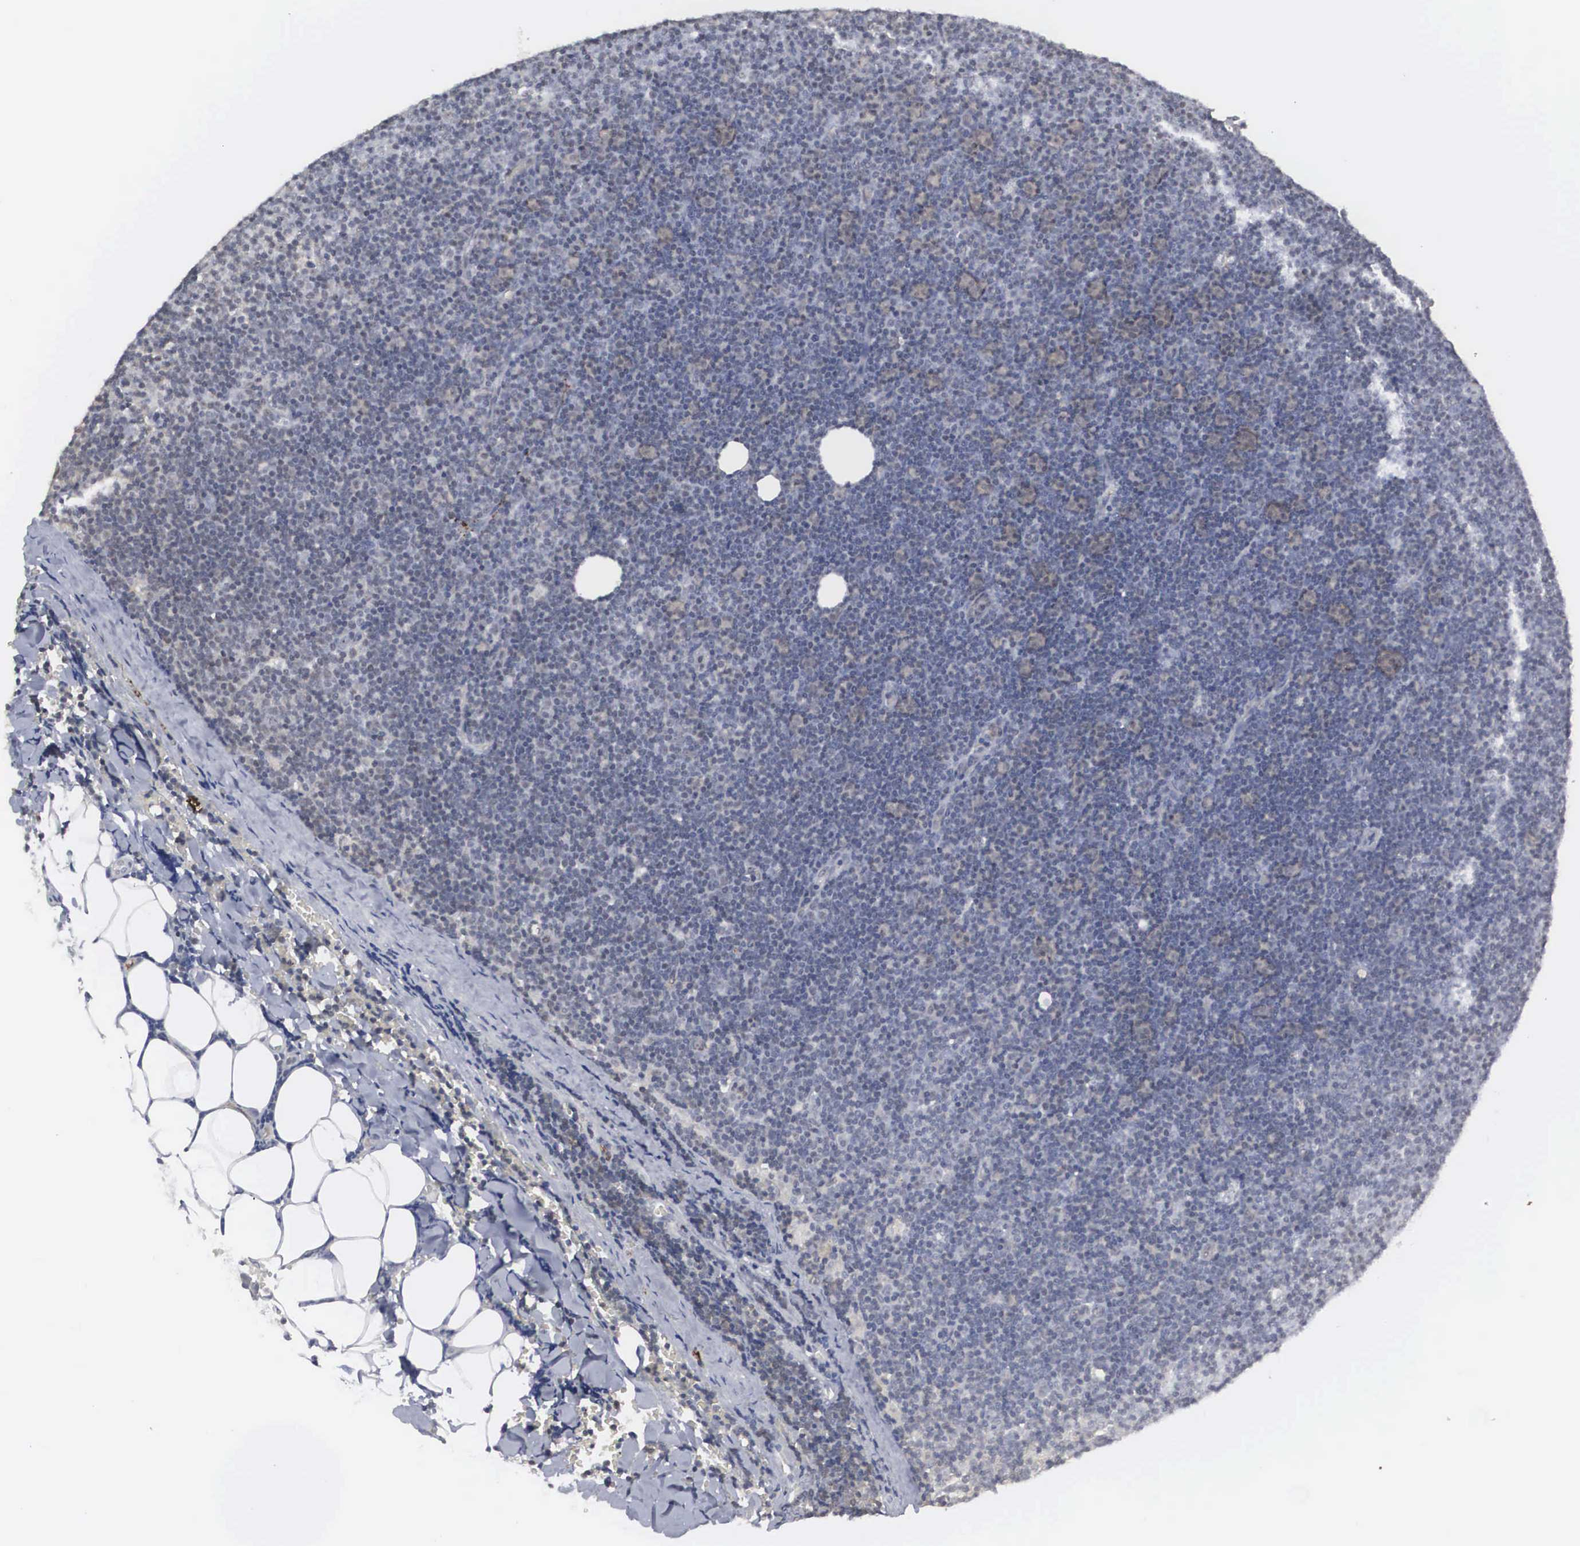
{"staining": {"intensity": "negative", "quantity": "none", "location": "none"}, "tissue": "lymphoma", "cell_type": "Tumor cells", "image_type": "cancer", "snomed": [{"axis": "morphology", "description": "Malignant lymphoma, non-Hodgkin's type, Low grade"}, {"axis": "topography", "description": "Lymph node"}], "caption": "High magnification brightfield microscopy of lymphoma stained with DAB (3,3'-diaminobenzidine) (brown) and counterstained with hematoxylin (blue): tumor cells show no significant positivity.", "gene": "AUTS2", "patient": {"sex": "male", "age": 57}}